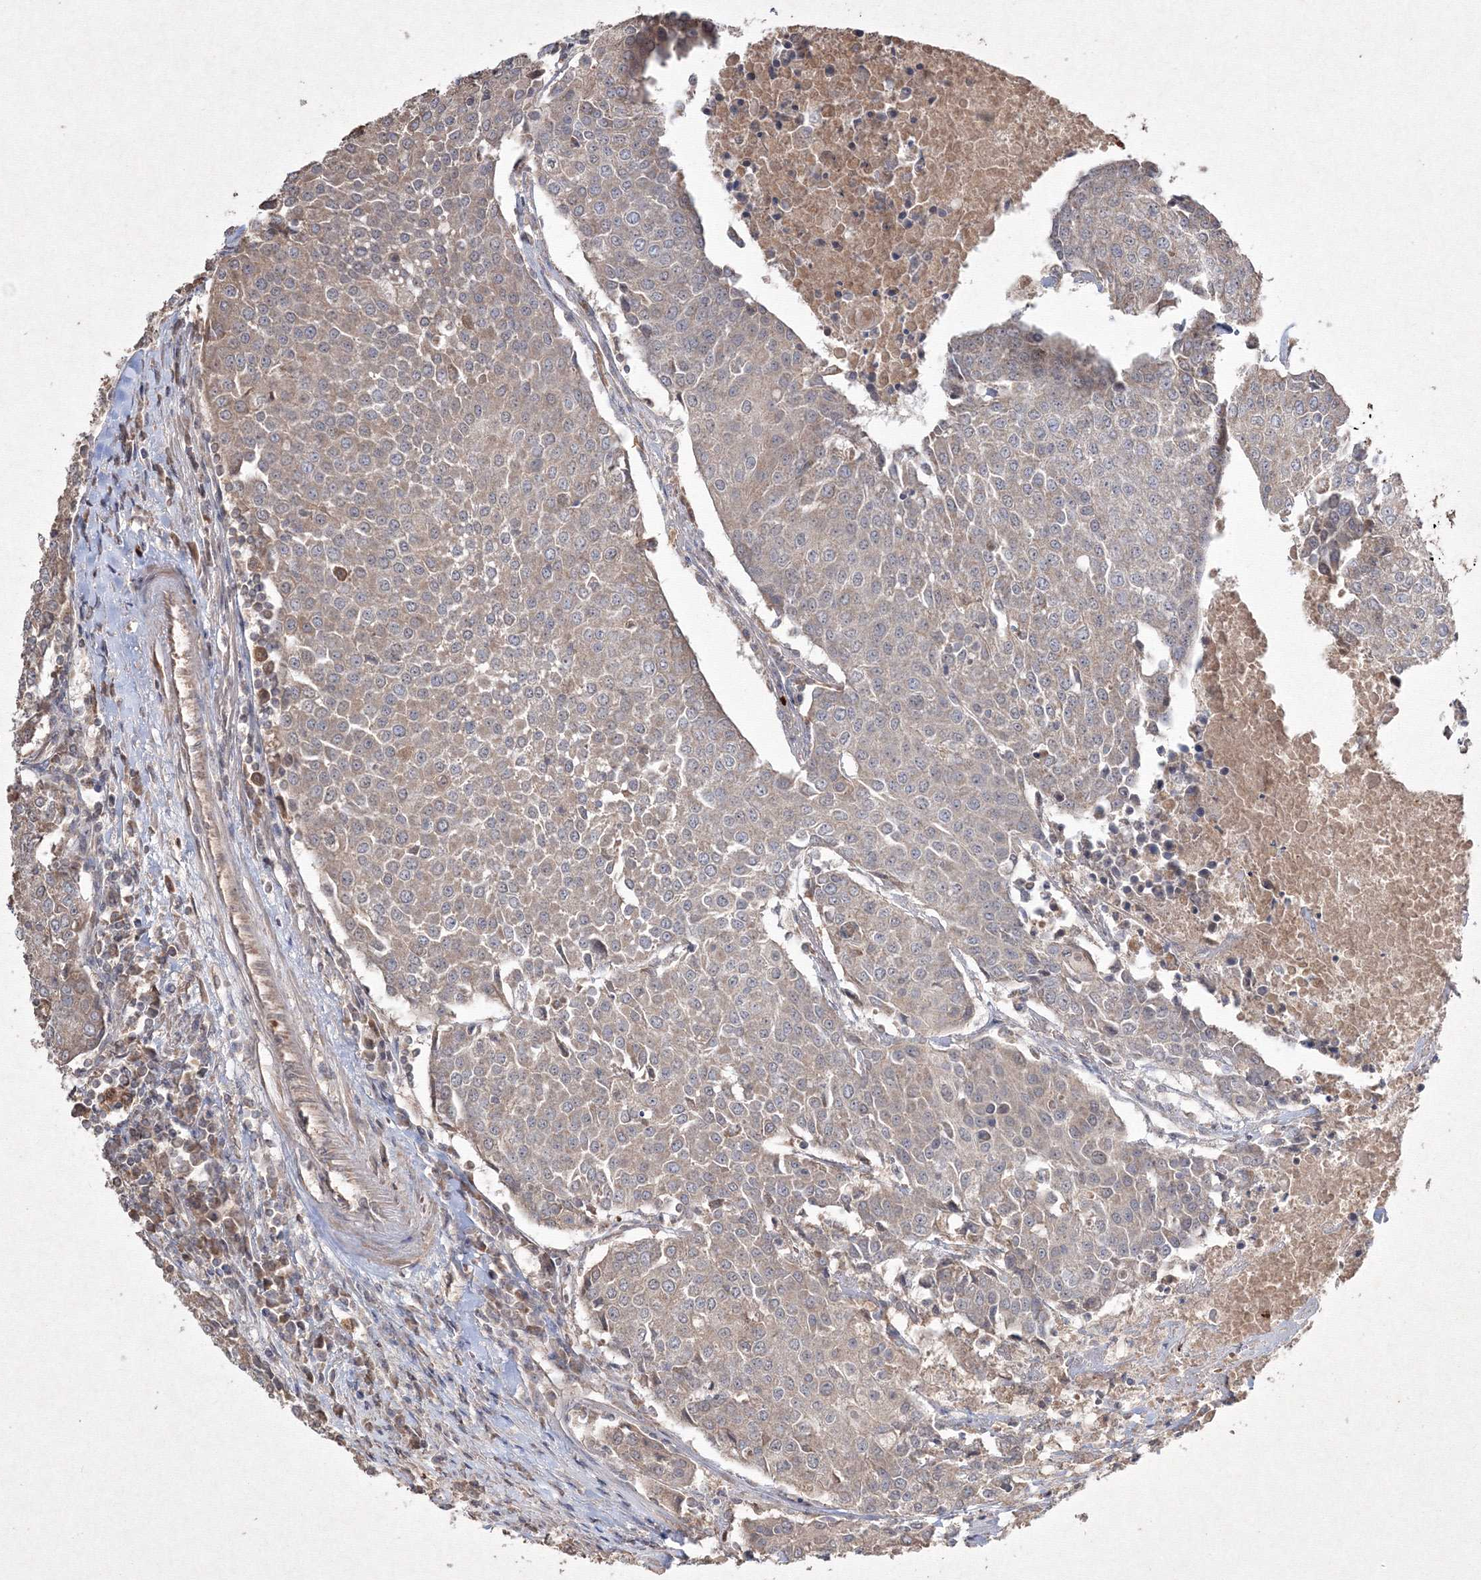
{"staining": {"intensity": "weak", "quantity": "25%-75%", "location": "cytoplasmic/membranous"}, "tissue": "urothelial cancer", "cell_type": "Tumor cells", "image_type": "cancer", "snomed": [{"axis": "morphology", "description": "Urothelial carcinoma, High grade"}, {"axis": "topography", "description": "Urinary bladder"}], "caption": "There is low levels of weak cytoplasmic/membranous expression in tumor cells of urothelial carcinoma (high-grade), as demonstrated by immunohistochemical staining (brown color).", "gene": "GRSF1", "patient": {"sex": "female", "age": 85}}